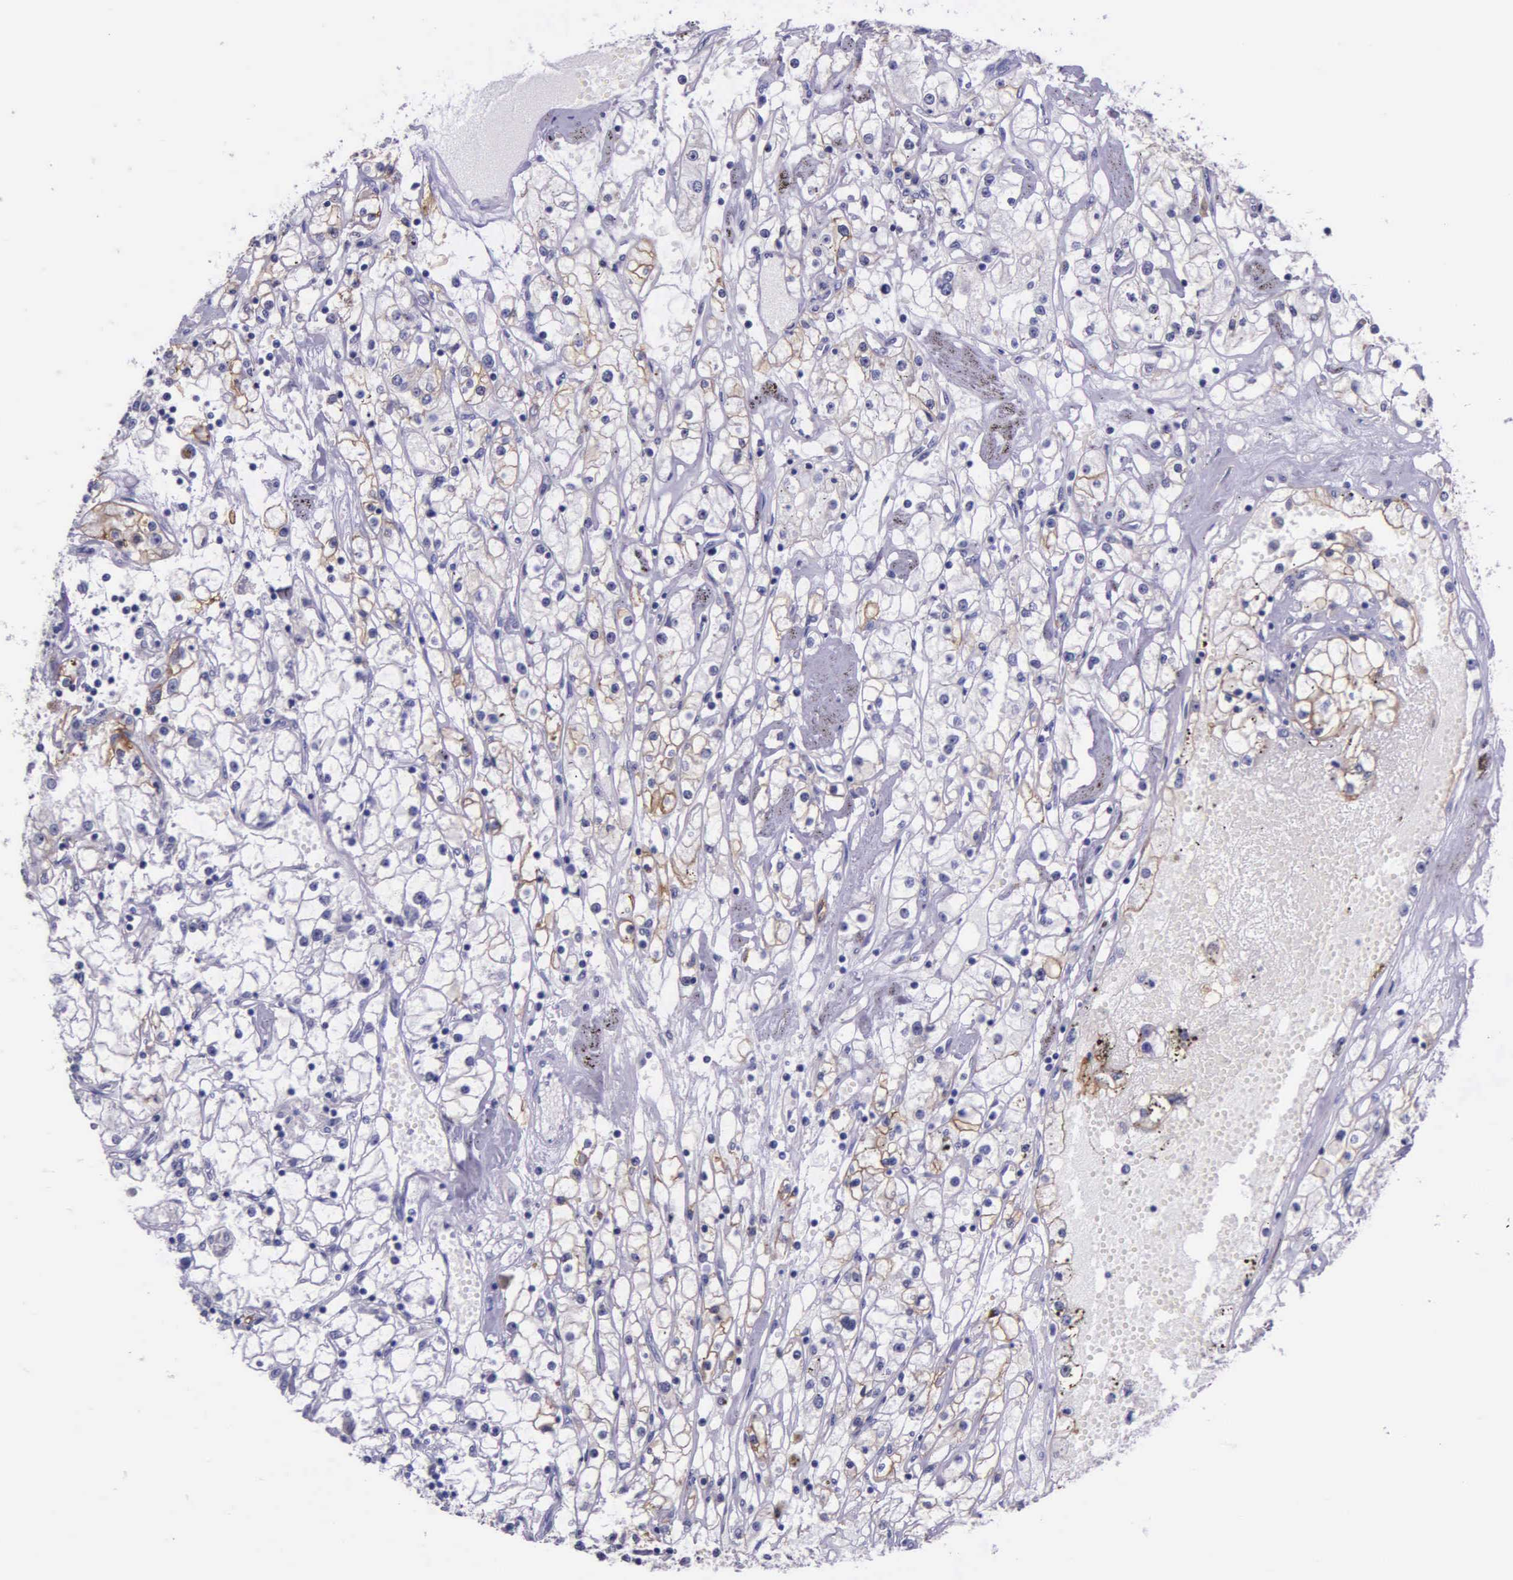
{"staining": {"intensity": "weak", "quantity": "25%-75%", "location": "cytoplasmic/membranous"}, "tissue": "renal cancer", "cell_type": "Tumor cells", "image_type": "cancer", "snomed": [{"axis": "morphology", "description": "Adenocarcinoma, NOS"}, {"axis": "topography", "description": "Kidney"}], "caption": "A brown stain highlights weak cytoplasmic/membranous staining of a protein in human adenocarcinoma (renal) tumor cells. Nuclei are stained in blue.", "gene": "AHNAK2", "patient": {"sex": "male", "age": 56}}